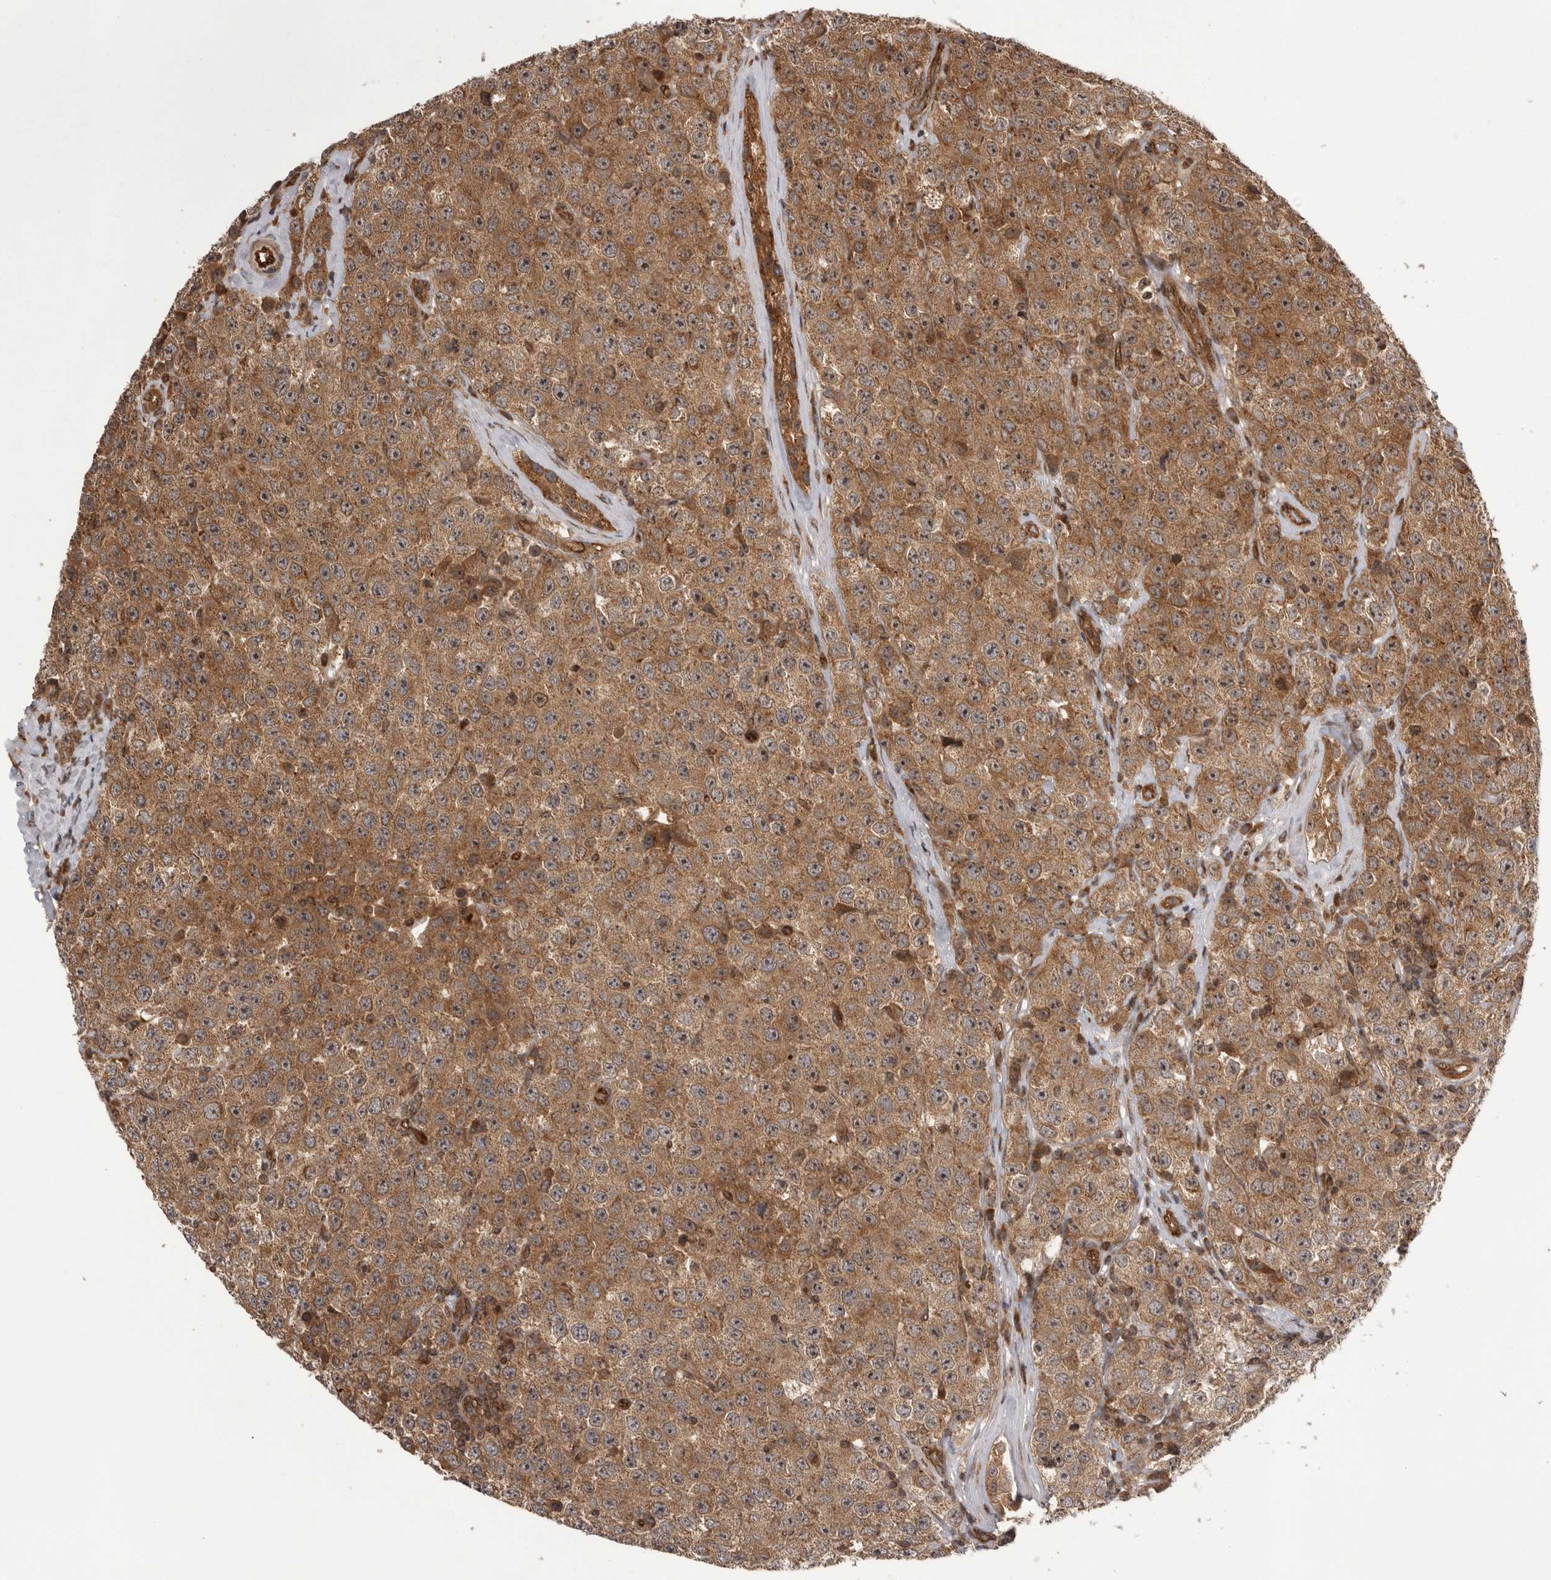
{"staining": {"intensity": "moderate", "quantity": ">75%", "location": "cytoplasmic/membranous,nuclear"}, "tissue": "testis cancer", "cell_type": "Tumor cells", "image_type": "cancer", "snomed": [{"axis": "morphology", "description": "Seminoma, NOS"}, {"axis": "morphology", "description": "Carcinoma, Embryonal, NOS"}, {"axis": "topography", "description": "Testis"}], "caption": "This is an image of immunohistochemistry (IHC) staining of testis cancer (embryonal carcinoma), which shows moderate positivity in the cytoplasmic/membranous and nuclear of tumor cells.", "gene": "DHDDS", "patient": {"sex": "male", "age": 28}}